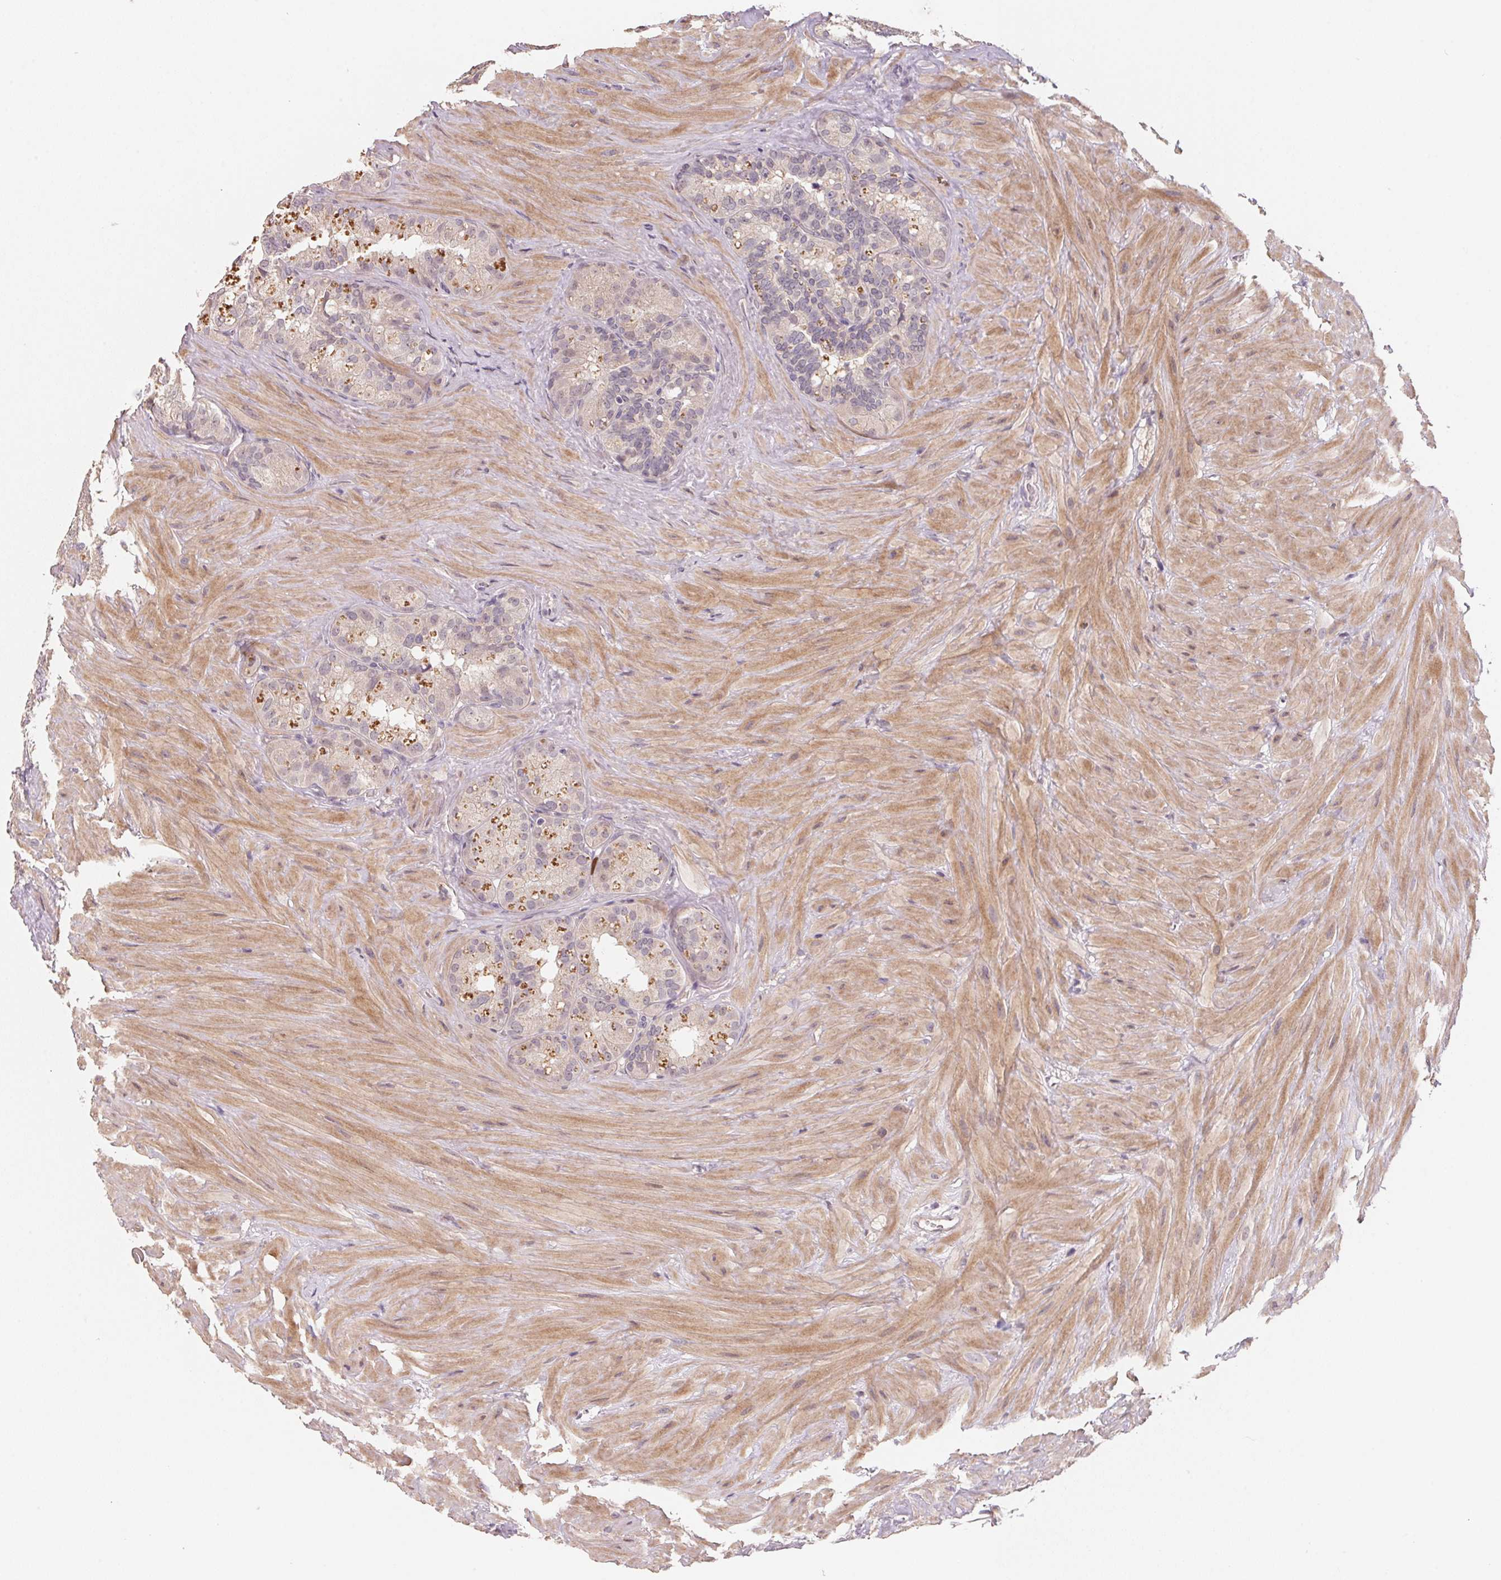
{"staining": {"intensity": "moderate", "quantity": "<25%", "location": "cytoplasmic/membranous"}, "tissue": "seminal vesicle", "cell_type": "Glandular cells", "image_type": "normal", "snomed": [{"axis": "morphology", "description": "Normal tissue, NOS"}, {"axis": "topography", "description": "Seminal veicle"}], "caption": "About <25% of glandular cells in normal seminal vesicle demonstrate moderate cytoplasmic/membranous protein positivity as visualized by brown immunohistochemical staining.", "gene": "KIFC1", "patient": {"sex": "male", "age": 60}}